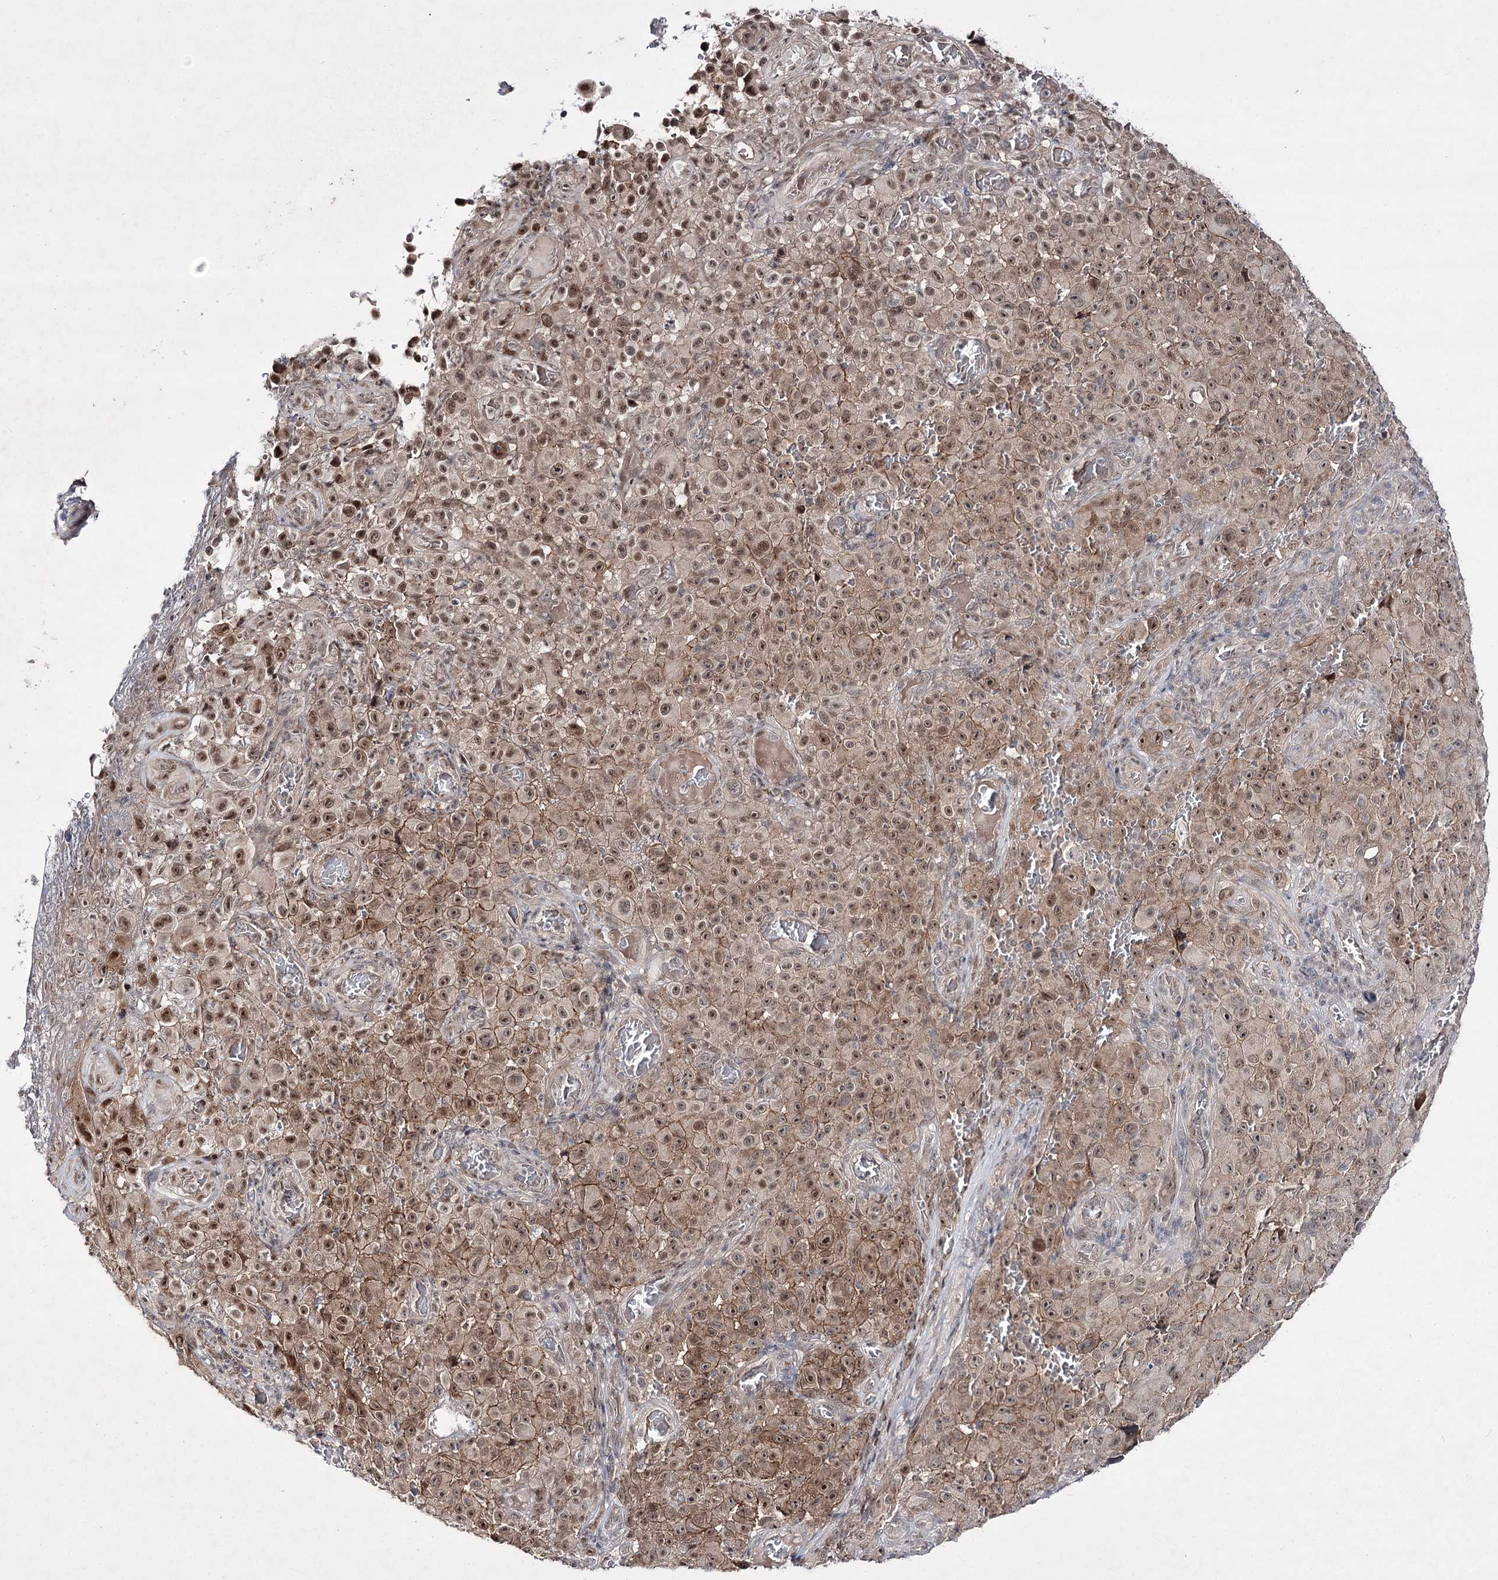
{"staining": {"intensity": "moderate", "quantity": ">75%", "location": "cytoplasmic/membranous,nuclear"}, "tissue": "melanoma", "cell_type": "Tumor cells", "image_type": "cancer", "snomed": [{"axis": "morphology", "description": "Malignant melanoma, NOS"}, {"axis": "topography", "description": "Skin"}], "caption": "Human melanoma stained with a brown dye demonstrates moderate cytoplasmic/membranous and nuclear positive positivity in about >75% of tumor cells.", "gene": "HOXC11", "patient": {"sex": "female", "age": 82}}